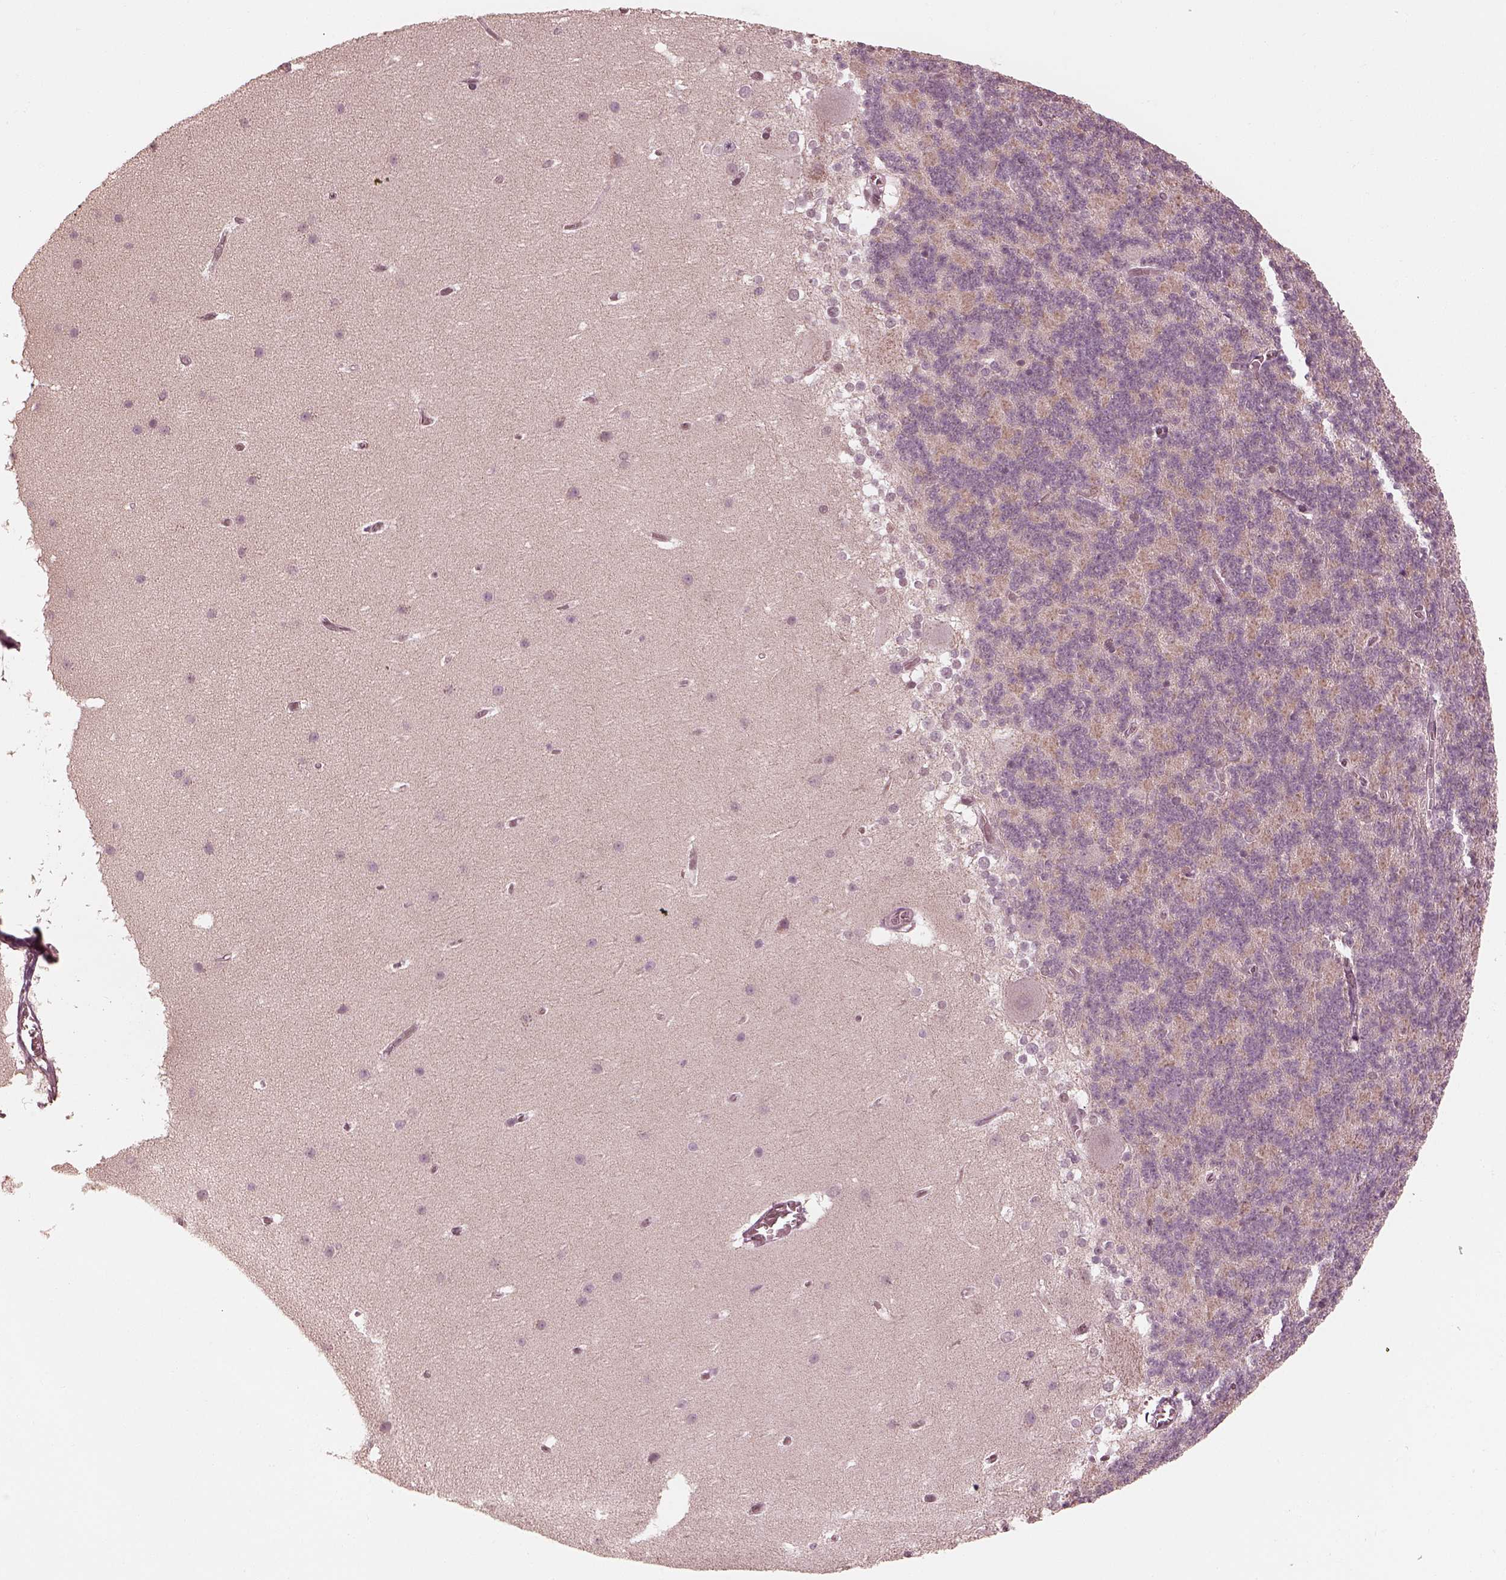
{"staining": {"intensity": "negative", "quantity": "none", "location": "none"}, "tissue": "cerebellum", "cell_type": "Cells in granular layer", "image_type": "normal", "snomed": [{"axis": "morphology", "description": "Normal tissue, NOS"}, {"axis": "topography", "description": "Cerebellum"}], "caption": "Immunohistochemical staining of normal cerebellum shows no significant expression in cells in granular layer. (DAB IHC visualized using brightfield microscopy, high magnification).", "gene": "IQCB1", "patient": {"sex": "female", "age": 19}}